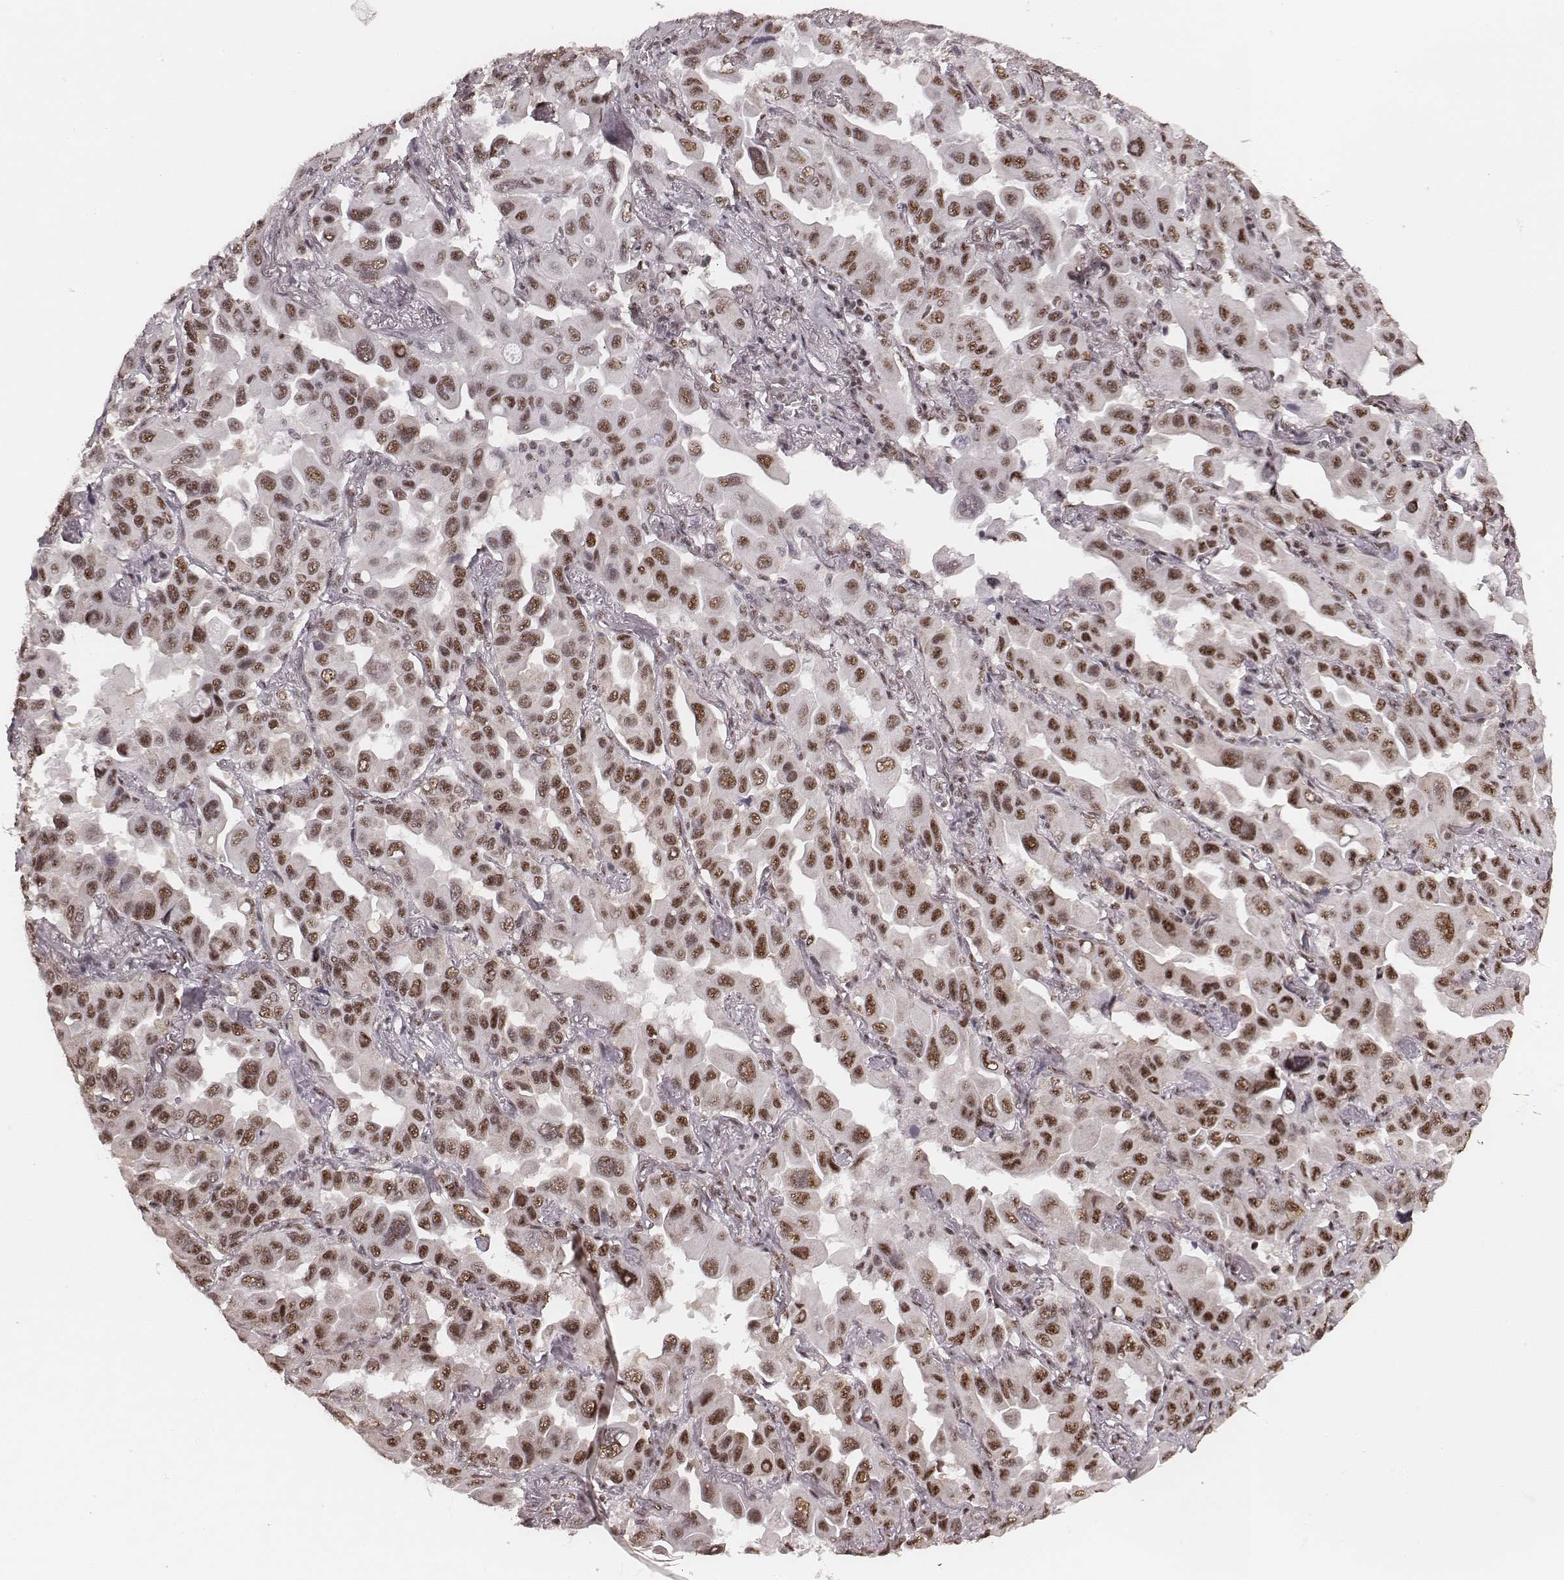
{"staining": {"intensity": "moderate", "quantity": ">75%", "location": "nuclear"}, "tissue": "lung cancer", "cell_type": "Tumor cells", "image_type": "cancer", "snomed": [{"axis": "morphology", "description": "Adenocarcinoma, NOS"}, {"axis": "topography", "description": "Lung"}], "caption": "This histopathology image reveals IHC staining of human lung adenocarcinoma, with medium moderate nuclear staining in about >75% of tumor cells.", "gene": "LUC7L", "patient": {"sex": "male", "age": 64}}